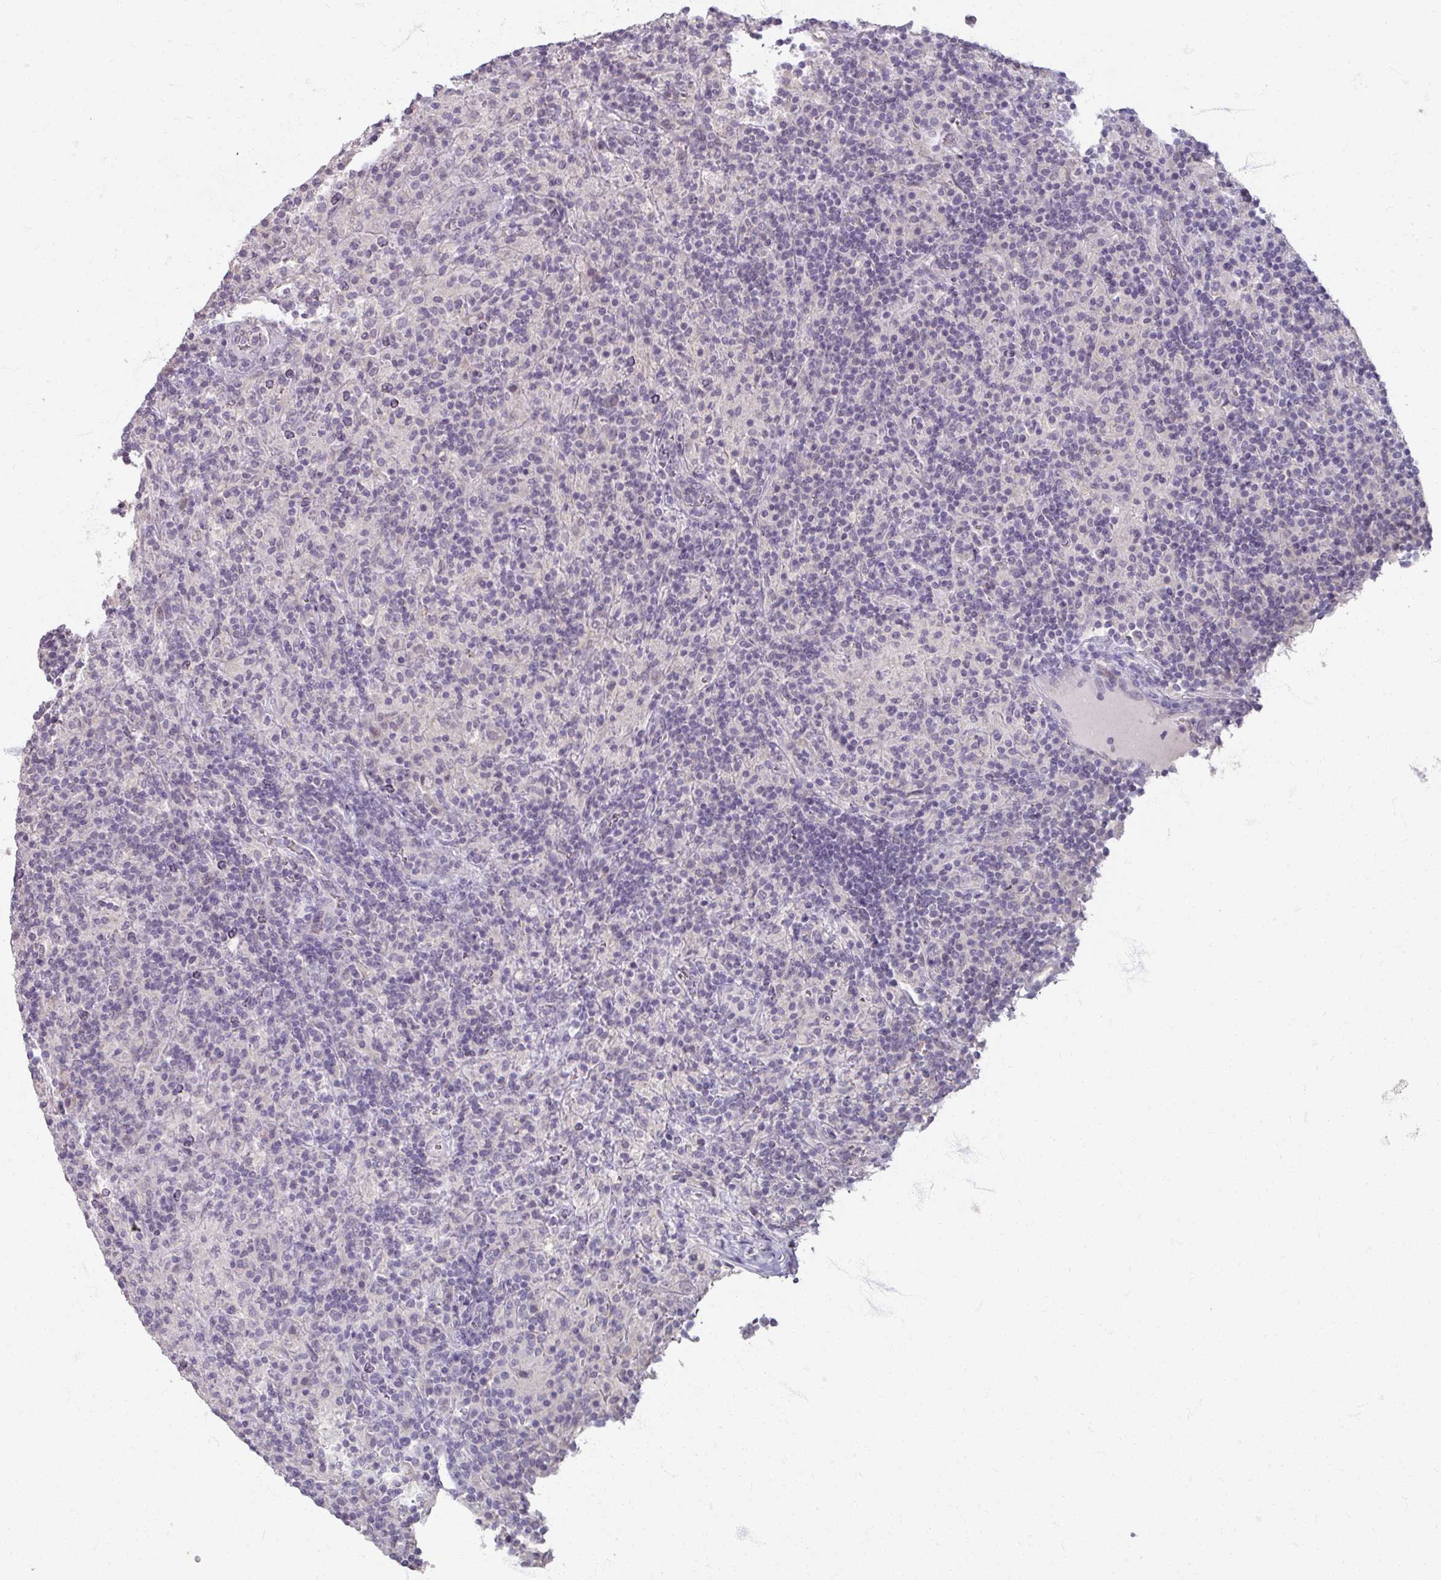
{"staining": {"intensity": "negative", "quantity": "none", "location": "none"}, "tissue": "lymphoma", "cell_type": "Tumor cells", "image_type": "cancer", "snomed": [{"axis": "morphology", "description": "Hodgkin's disease, NOS"}, {"axis": "topography", "description": "Lymph node"}], "caption": "Image shows no protein positivity in tumor cells of Hodgkin's disease tissue.", "gene": "SOX11", "patient": {"sex": "male", "age": 70}}